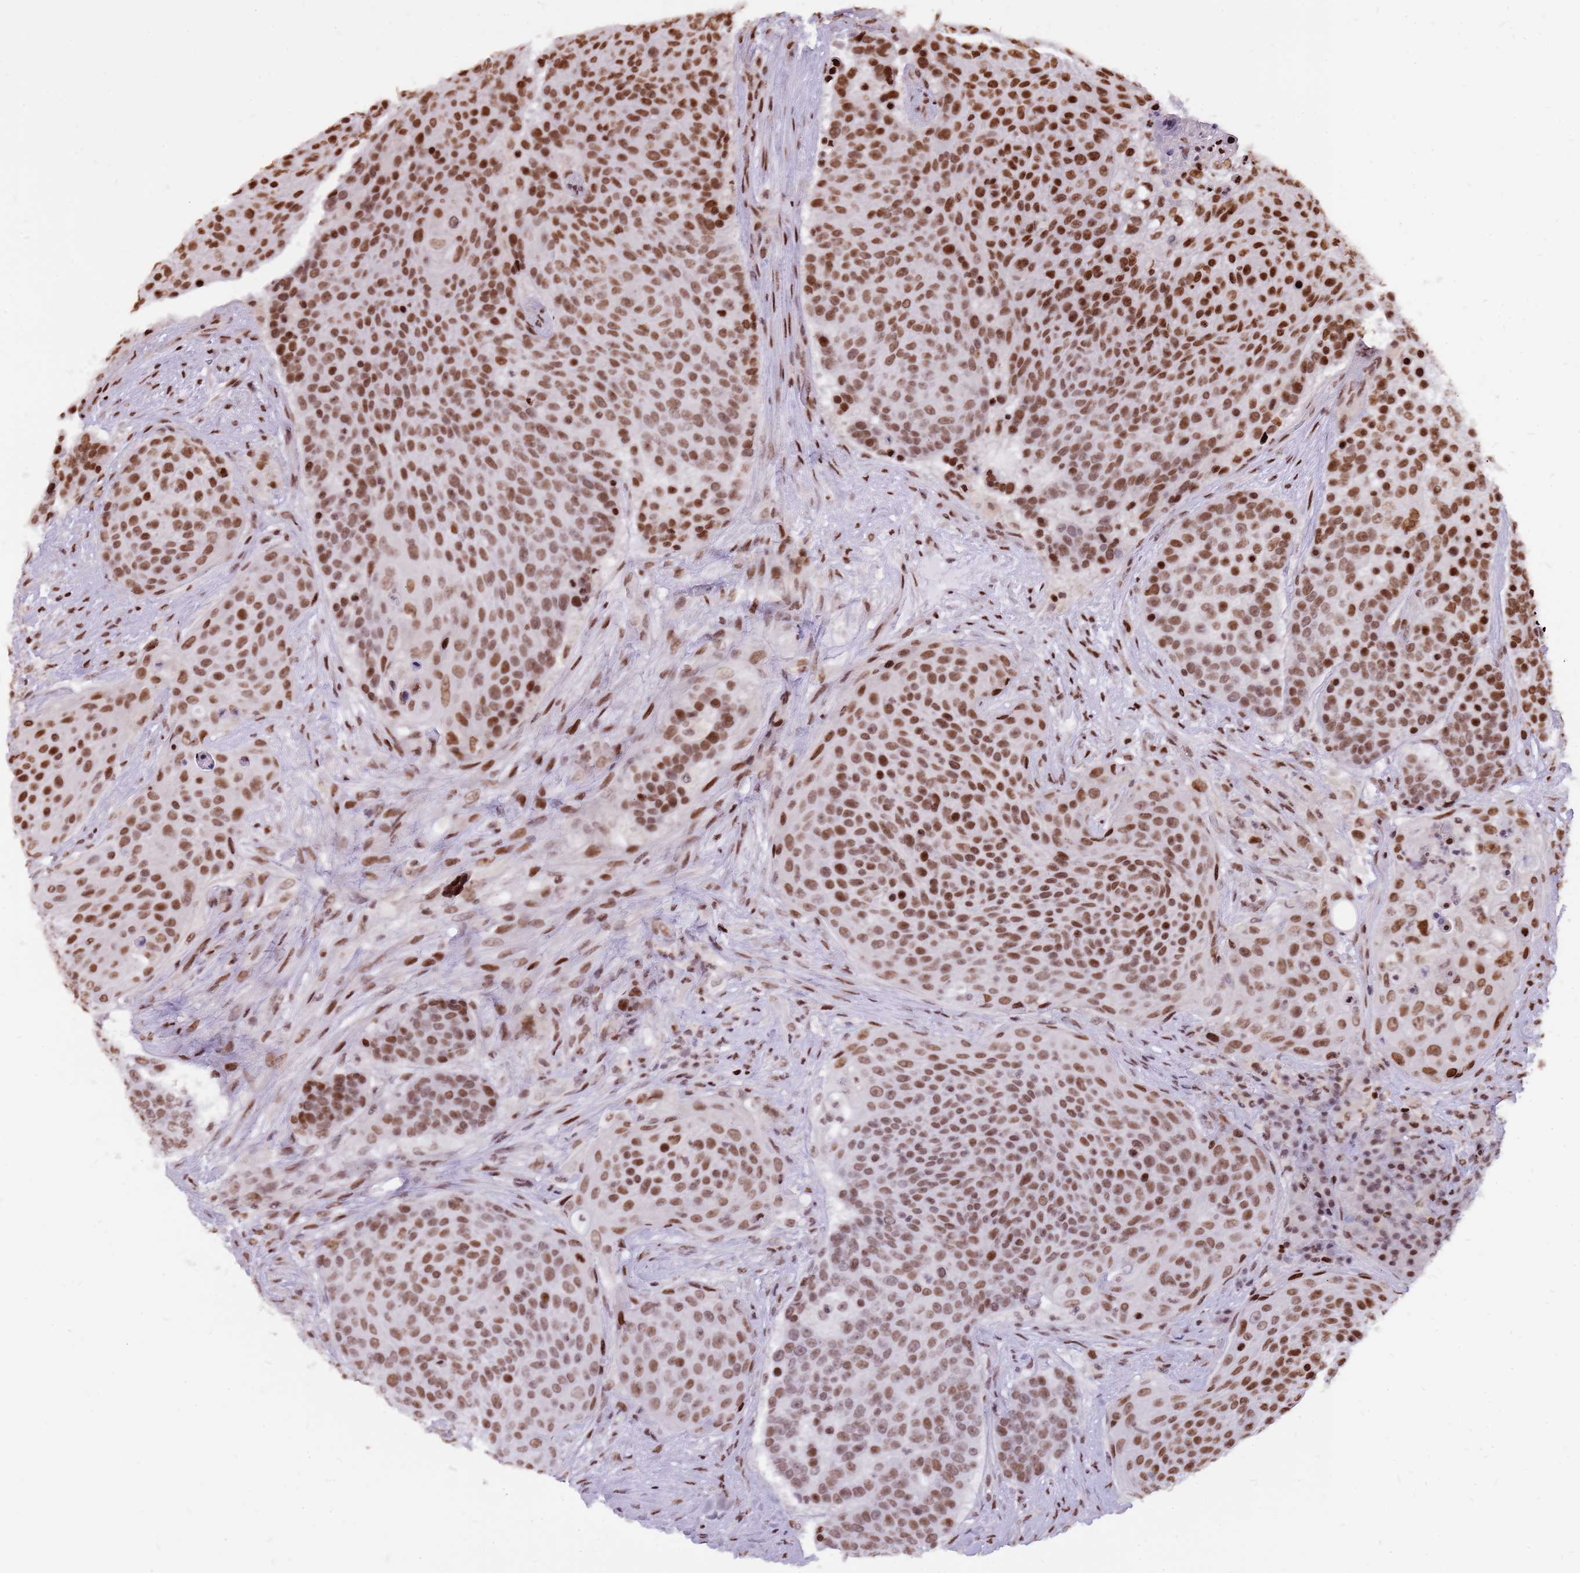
{"staining": {"intensity": "strong", "quantity": ">75%", "location": "nuclear"}, "tissue": "urothelial cancer", "cell_type": "Tumor cells", "image_type": "cancer", "snomed": [{"axis": "morphology", "description": "Urothelial carcinoma, High grade"}, {"axis": "topography", "description": "Urinary bladder"}], "caption": "Approximately >75% of tumor cells in urothelial cancer display strong nuclear protein expression as visualized by brown immunohistochemical staining.", "gene": "WASHC4", "patient": {"sex": "female", "age": 63}}